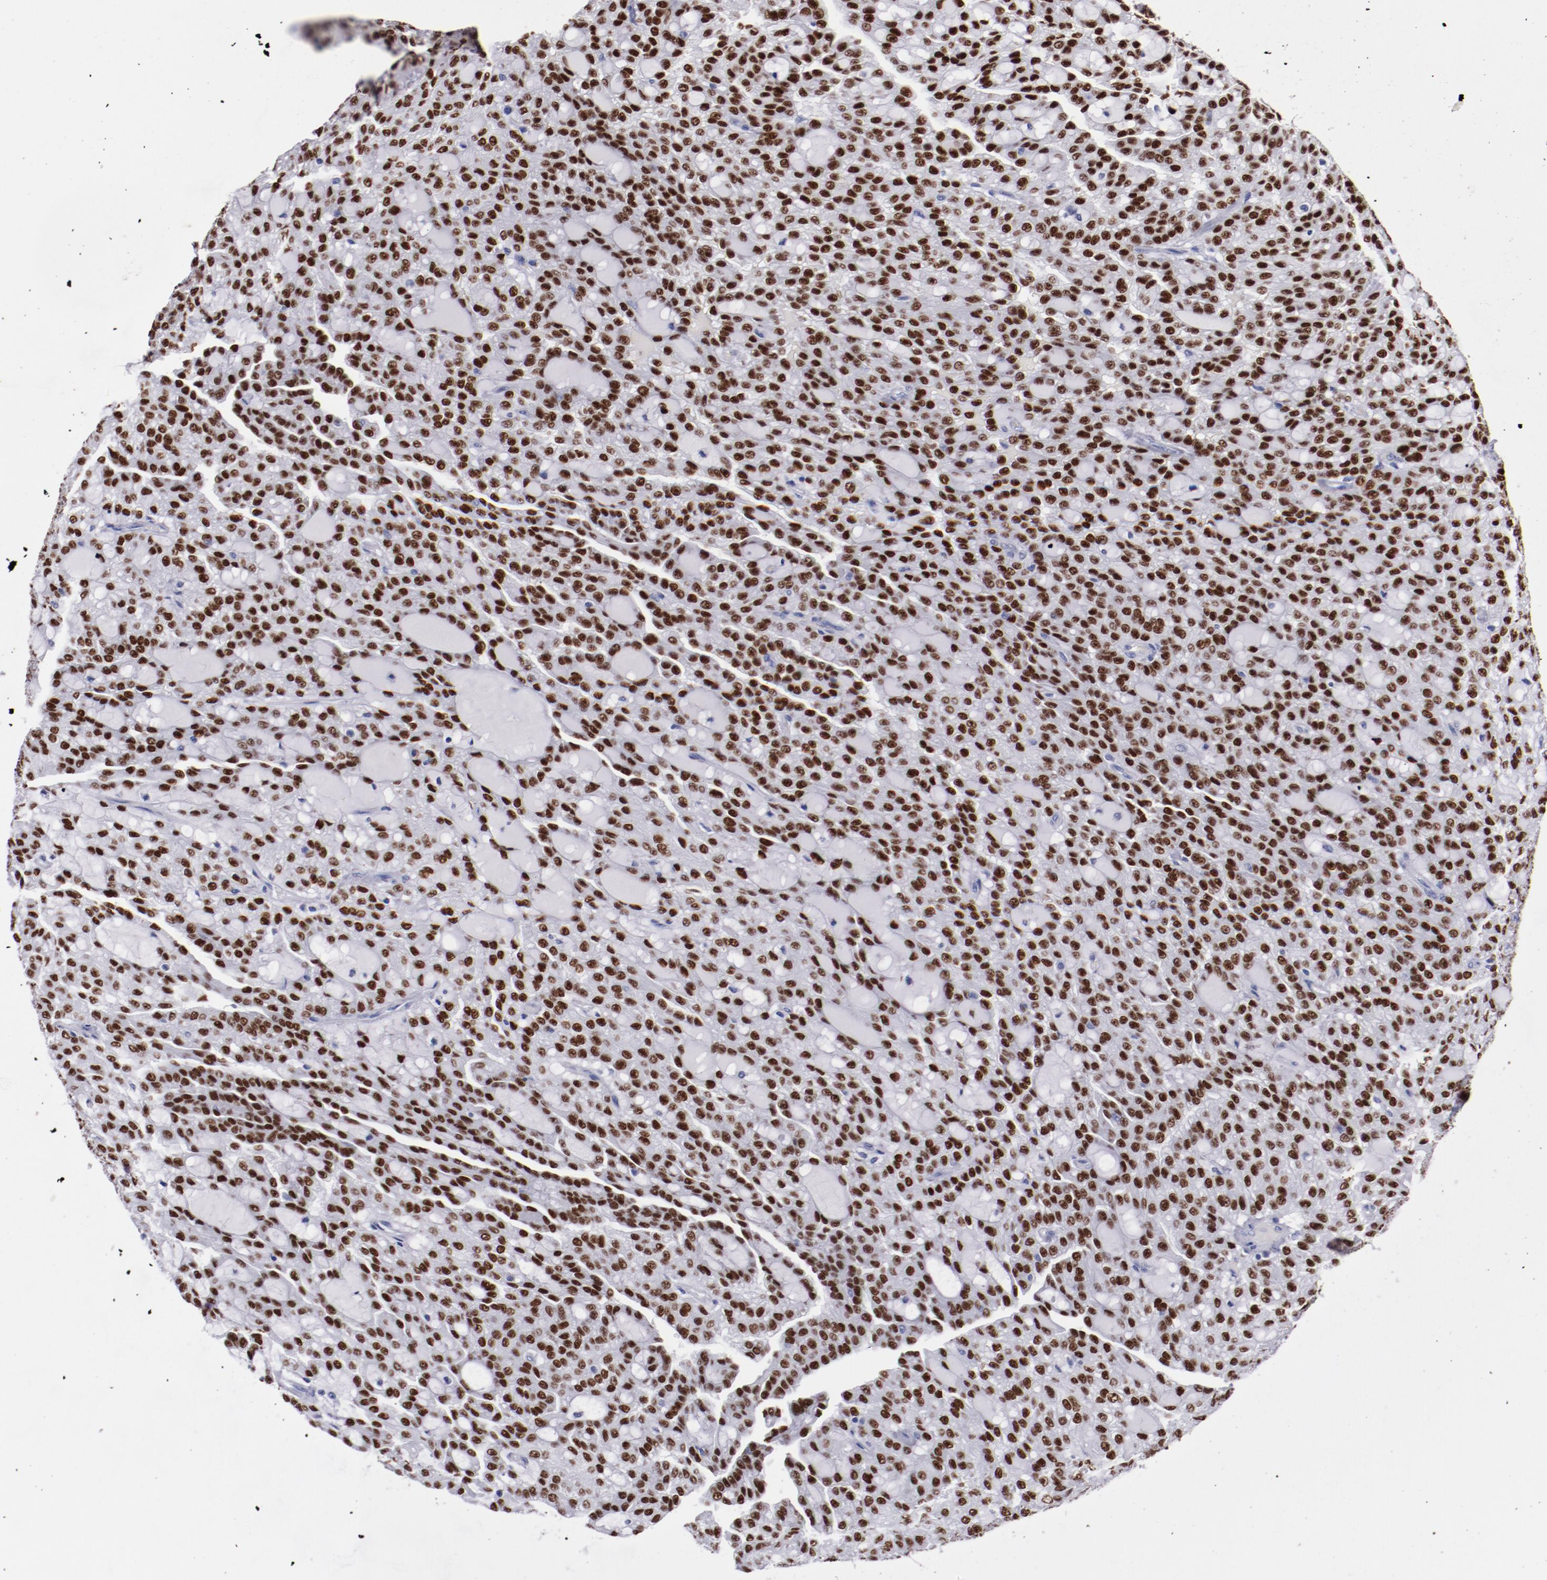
{"staining": {"intensity": "strong", "quantity": ">75%", "location": "nuclear"}, "tissue": "renal cancer", "cell_type": "Tumor cells", "image_type": "cancer", "snomed": [{"axis": "morphology", "description": "Adenocarcinoma, NOS"}, {"axis": "topography", "description": "Kidney"}], "caption": "A high-resolution histopathology image shows IHC staining of renal adenocarcinoma, which exhibits strong nuclear staining in approximately >75% of tumor cells. The staining is performed using DAB (3,3'-diaminobenzidine) brown chromogen to label protein expression. The nuclei are counter-stained blue using hematoxylin.", "gene": "HNF1B", "patient": {"sex": "male", "age": 63}}